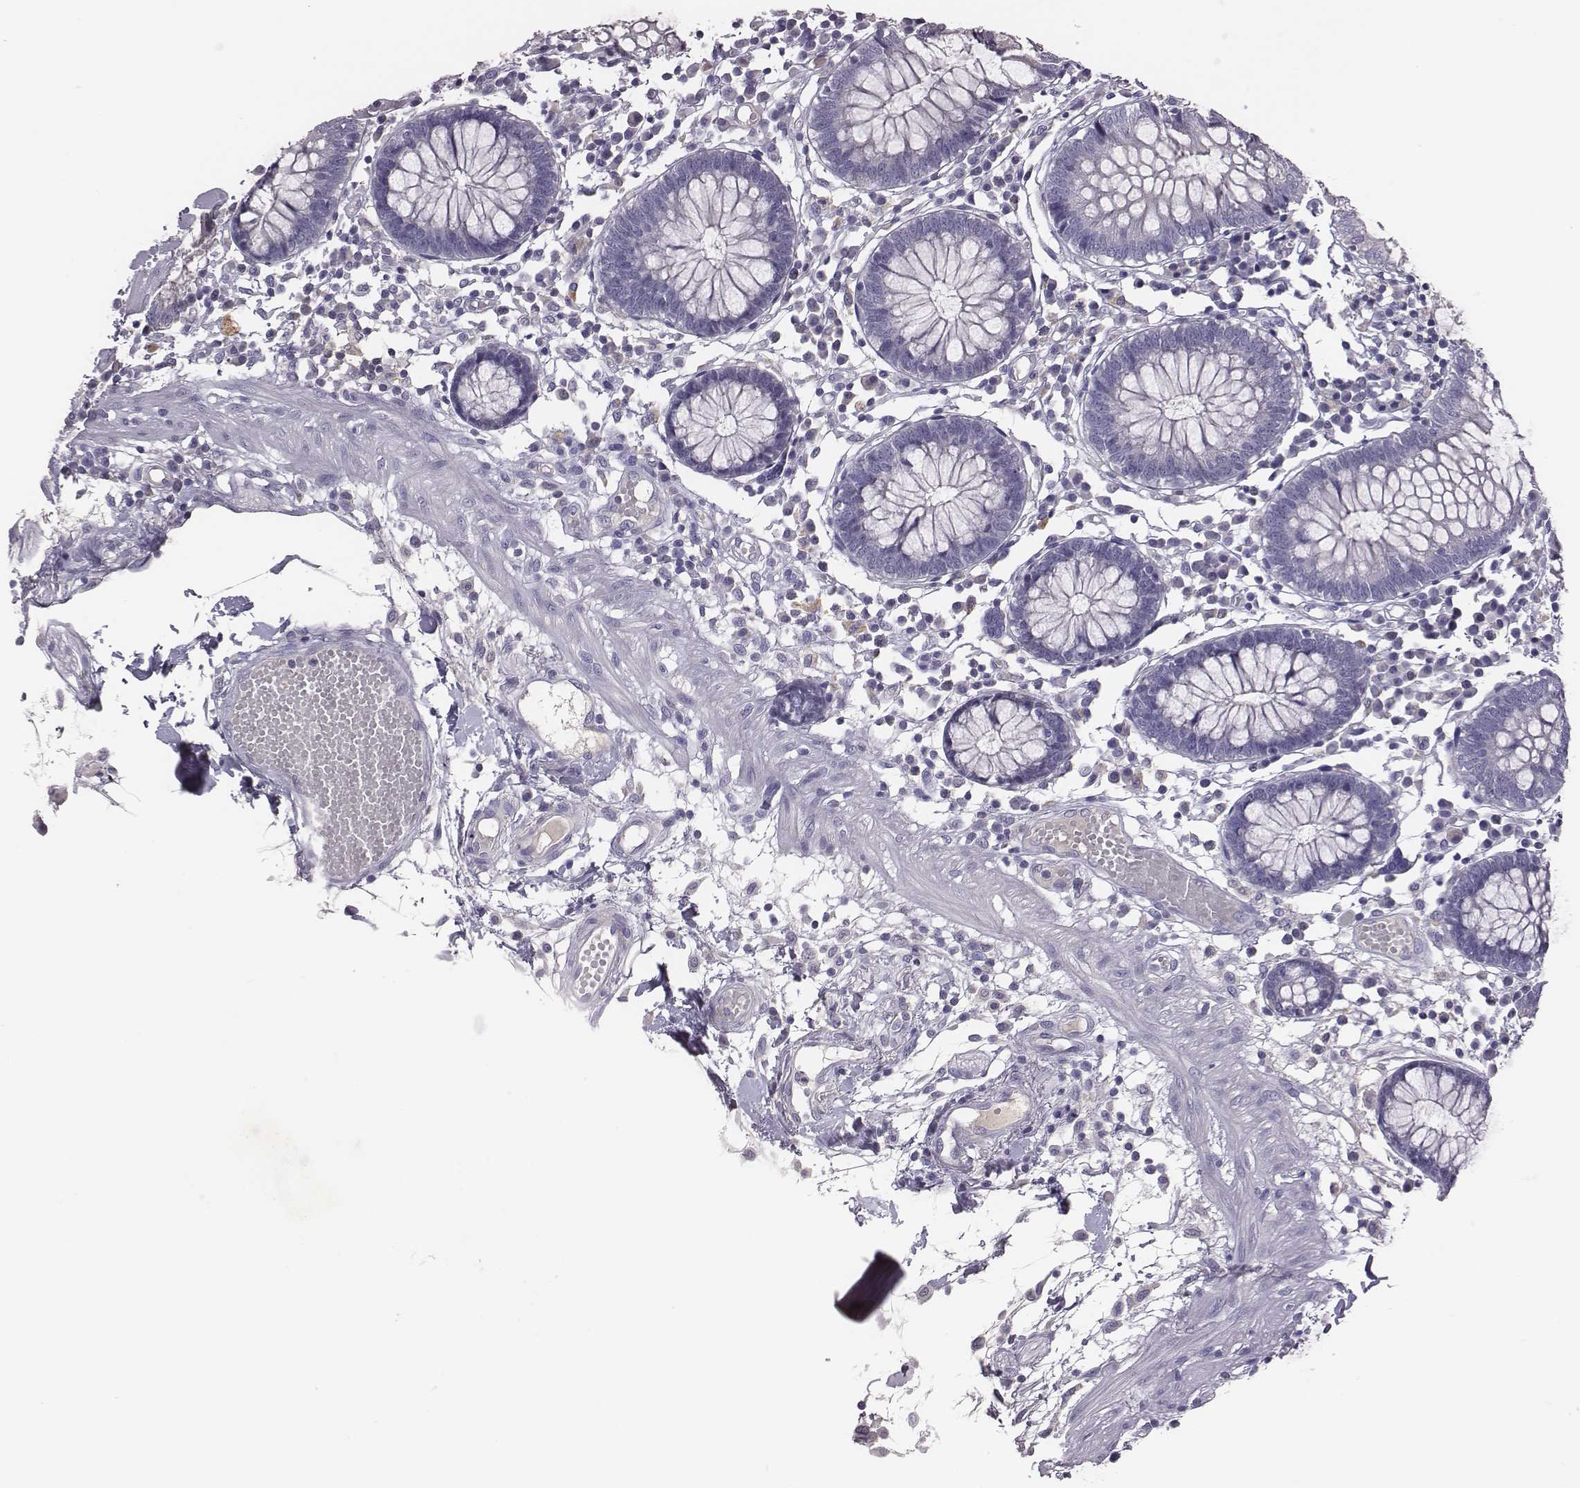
{"staining": {"intensity": "negative", "quantity": "none", "location": "none"}, "tissue": "colon", "cell_type": "Endothelial cells", "image_type": "normal", "snomed": [{"axis": "morphology", "description": "Normal tissue, NOS"}, {"axis": "morphology", "description": "Adenocarcinoma, NOS"}, {"axis": "topography", "description": "Colon"}], "caption": "IHC histopathology image of normal human colon stained for a protein (brown), which demonstrates no positivity in endothelial cells.", "gene": "EN1", "patient": {"sex": "male", "age": 83}}